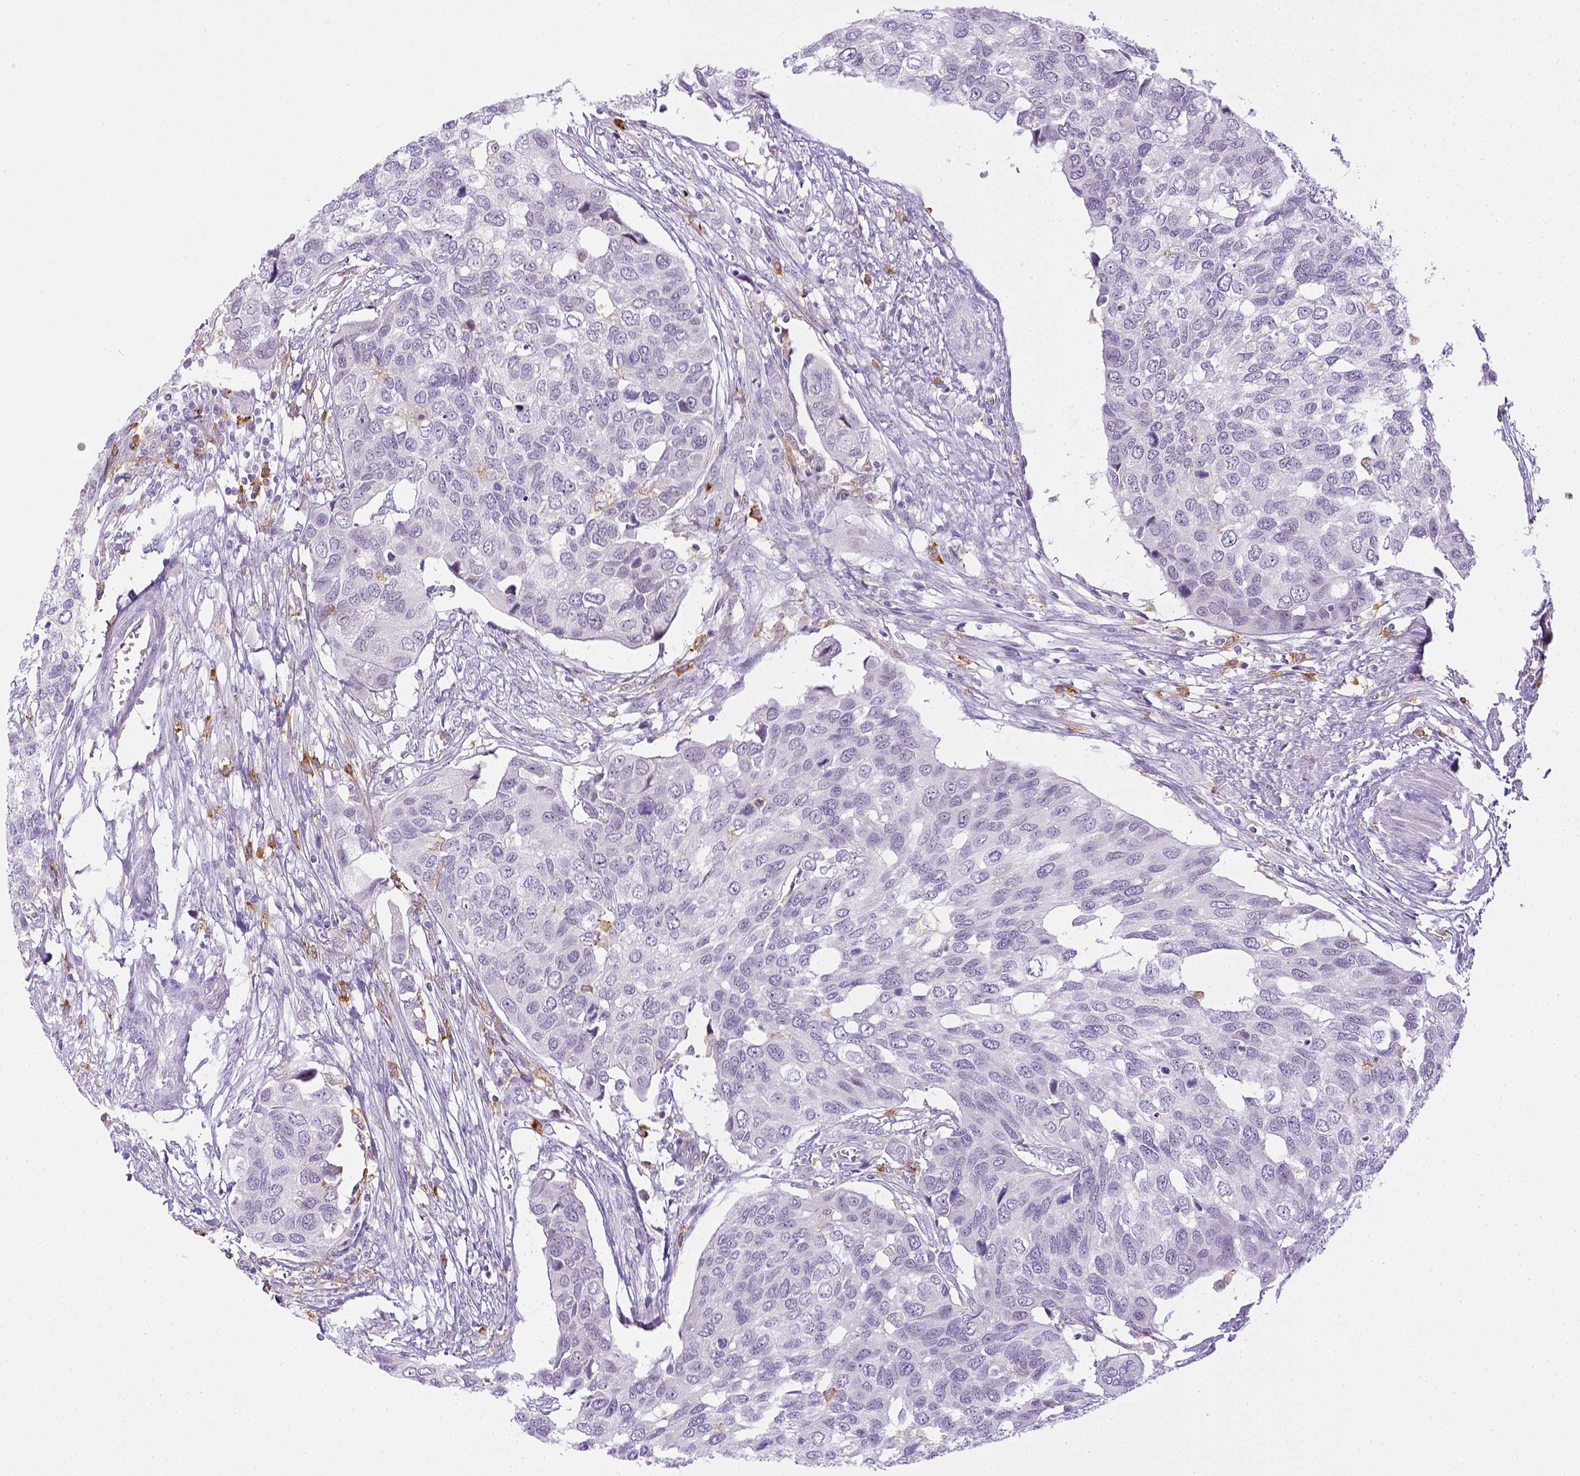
{"staining": {"intensity": "negative", "quantity": "none", "location": "none"}, "tissue": "urothelial cancer", "cell_type": "Tumor cells", "image_type": "cancer", "snomed": [{"axis": "morphology", "description": "Urothelial carcinoma, High grade"}, {"axis": "topography", "description": "Urinary bladder"}], "caption": "Tumor cells show no significant expression in urothelial cancer.", "gene": "ITGAM", "patient": {"sex": "male", "age": 60}}